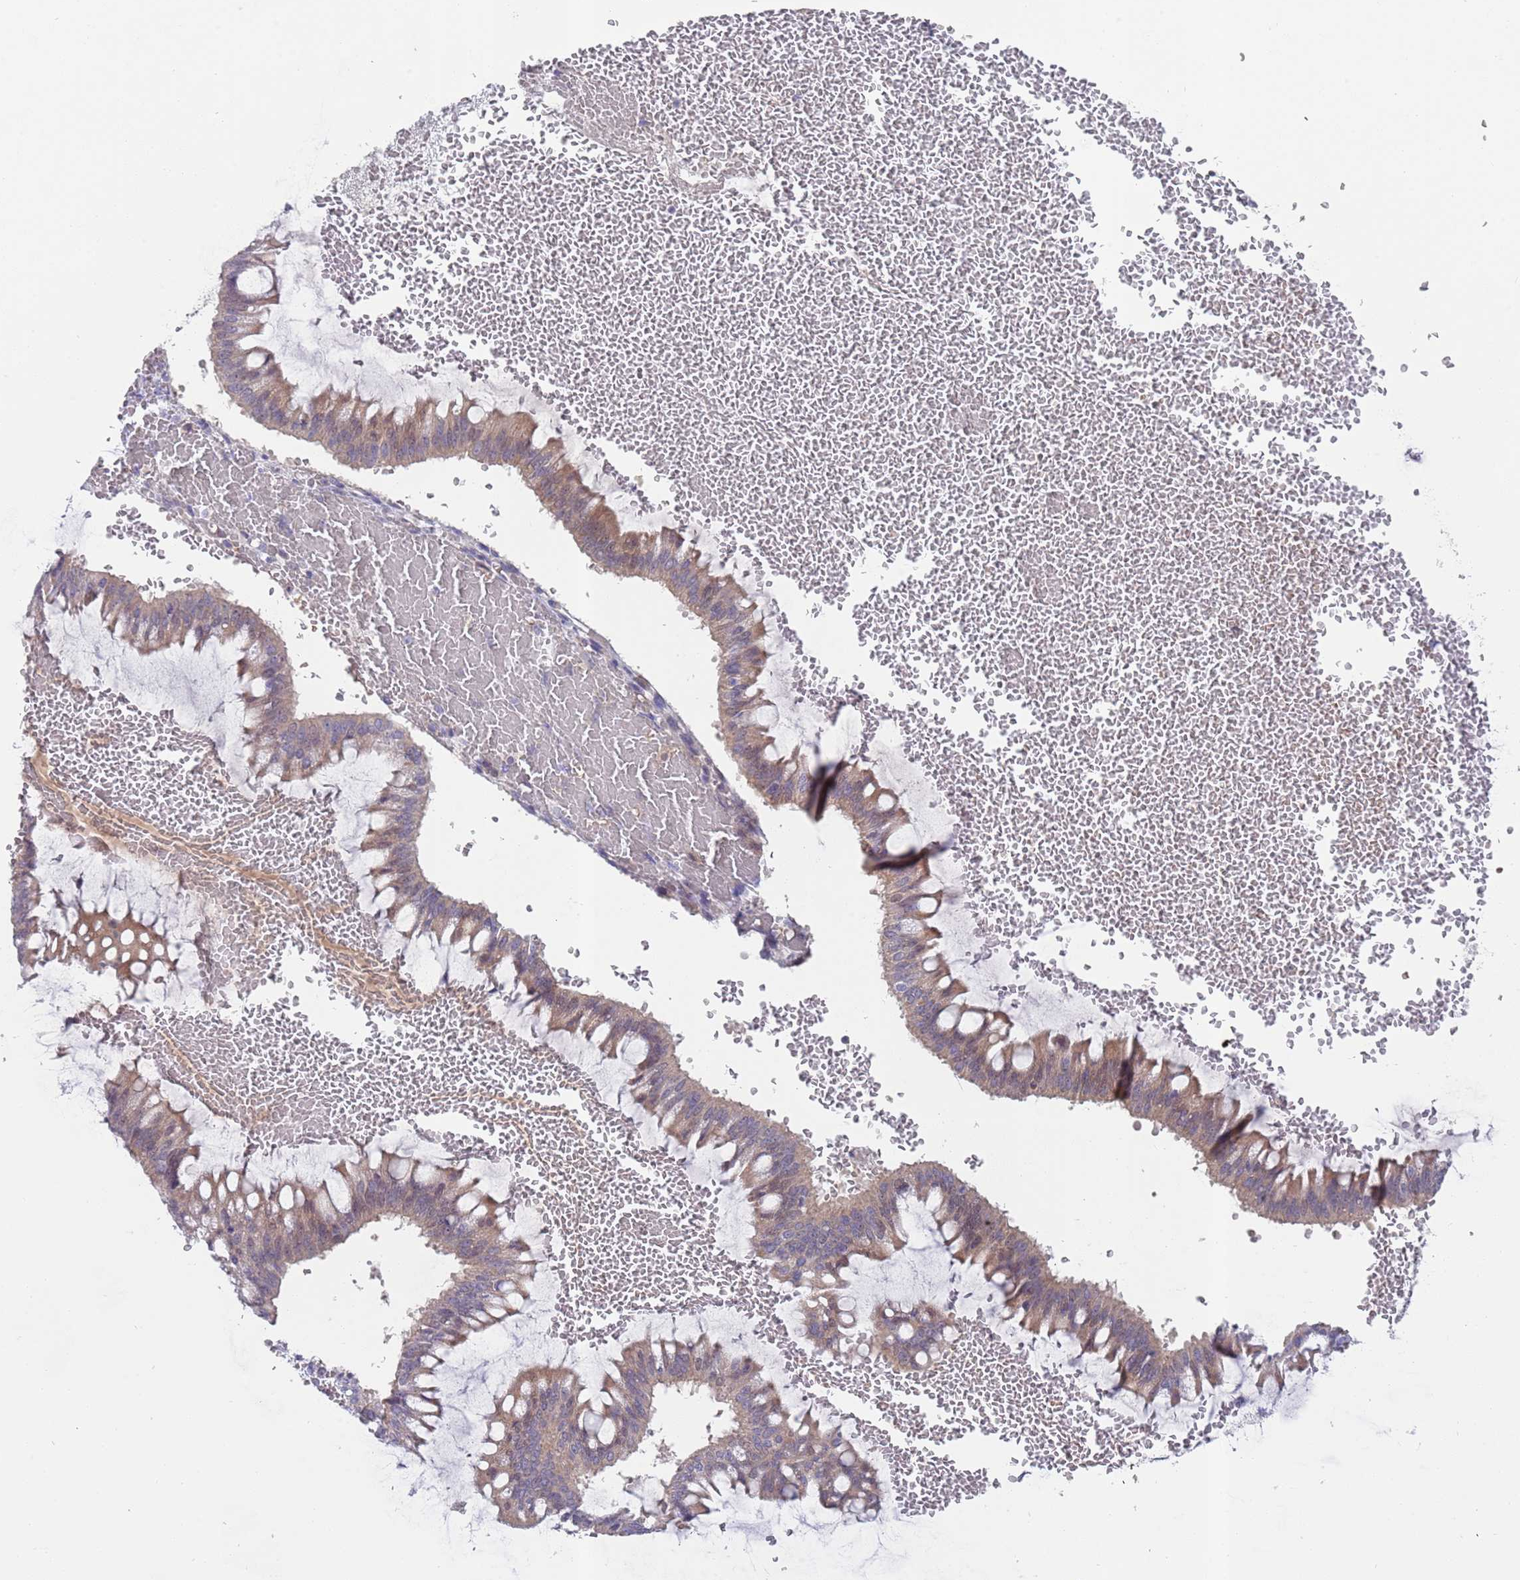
{"staining": {"intensity": "weak", "quantity": "25%-75%", "location": "cytoplasmic/membranous"}, "tissue": "ovarian cancer", "cell_type": "Tumor cells", "image_type": "cancer", "snomed": [{"axis": "morphology", "description": "Cystadenocarcinoma, mucinous, NOS"}, {"axis": "topography", "description": "Ovary"}], "caption": "A brown stain highlights weak cytoplasmic/membranous staining of a protein in human mucinous cystadenocarcinoma (ovarian) tumor cells.", "gene": "PRAC1", "patient": {"sex": "female", "age": 73}}